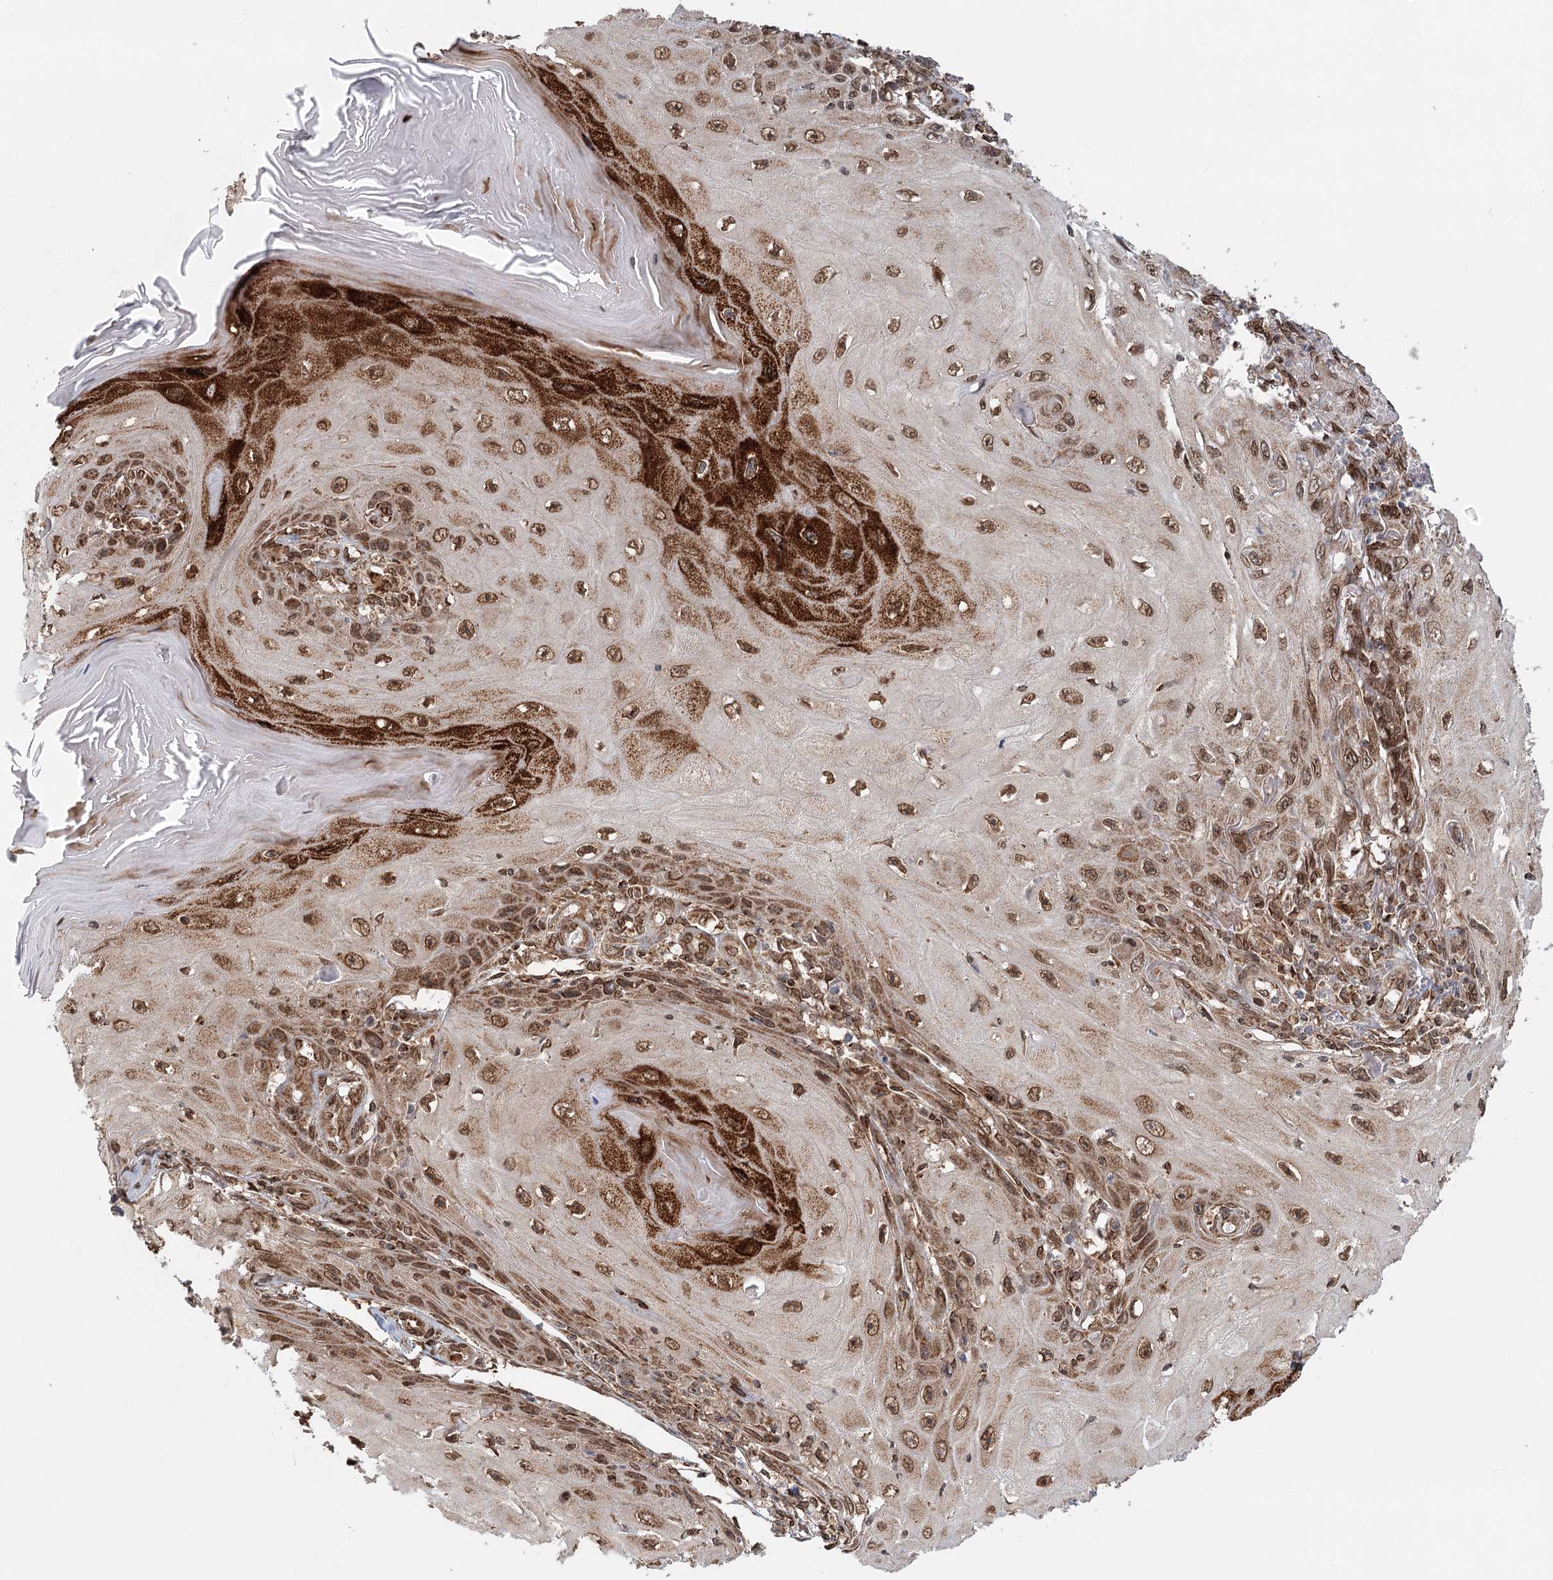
{"staining": {"intensity": "moderate", "quantity": ">75%", "location": "cytoplasmic/membranous"}, "tissue": "skin cancer", "cell_type": "Tumor cells", "image_type": "cancer", "snomed": [{"axis": "morphology", "description": "Squamous cell carcinoma, NOS"}, {"axis": "topography", "description": "Skin"}], "caption": "Skin squamous cell carcinoma stained with DAB (3,3'-diaminobenzidine) immunohistochemistry exhibits medium levels of moderate cytoplasmic/membranous staining in about >75% of tumor cells. The staining is performed using DAB (3,3'-diaminobenzidine) brown chromogen to label protein expression. The nuclei are counter-stained blue using hematoxylin.", "gene": "BCKDHA", "patient": {"sex": "female", "age": 73}}